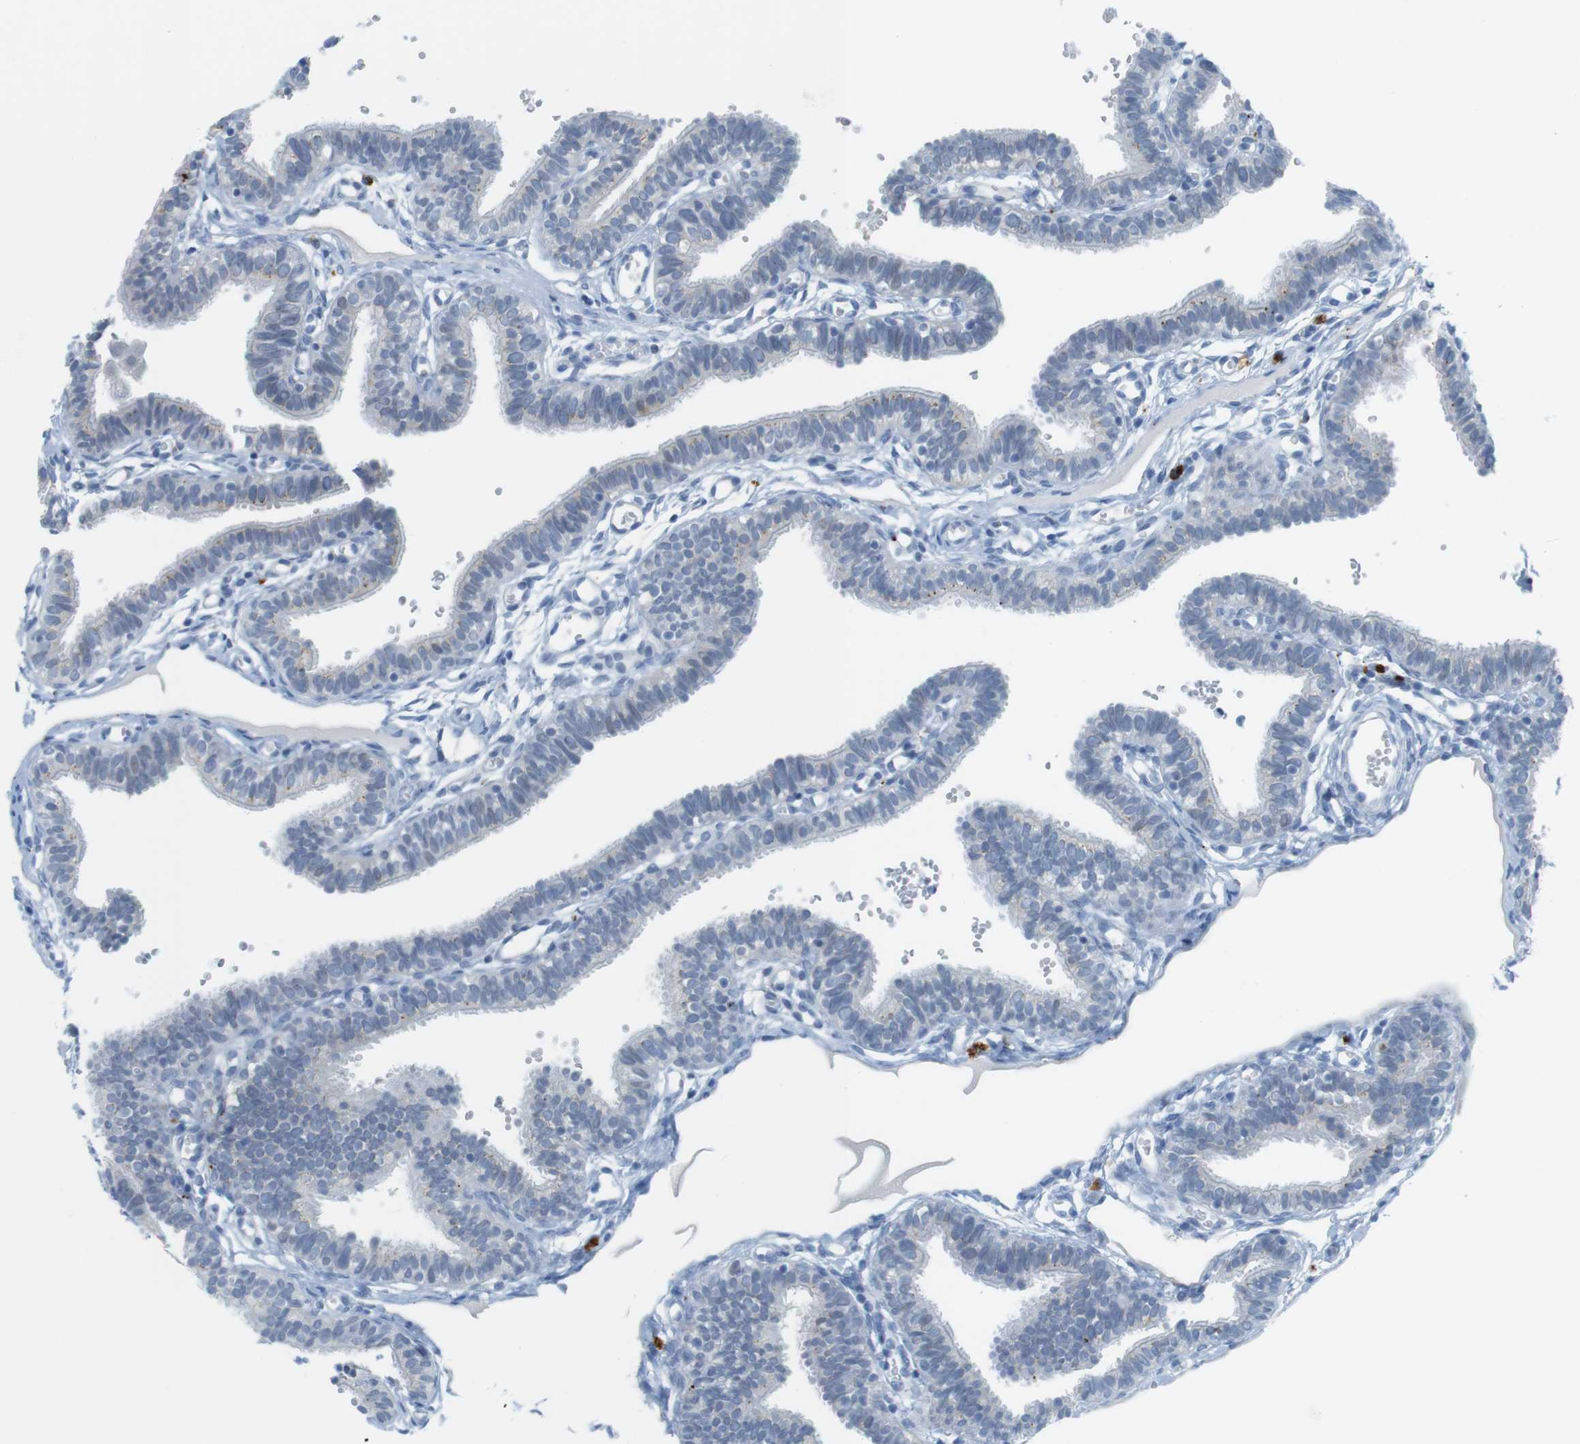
{"staining": {"intensity": "negative", "quantity": "none", "location": "none"}, "tissue": "fallopian tube", "cell_type": "Glandular cells", "image_type": "normal", "snomed": [{"axis": "morphology", "description": "Normal tissue, NOS"}, {"axis": "topography", "description": "Fallopian tube"}, {"axis": "topography", "description": "Placenta"}], "caption": "Glandular cells show no significant protein expression in unremarkable fallopian tube. (Brightfield microscopy of DAB IHC at high magnification).", "gene": "YIPF1", "patient": {"sex": "female", "age": 34}}